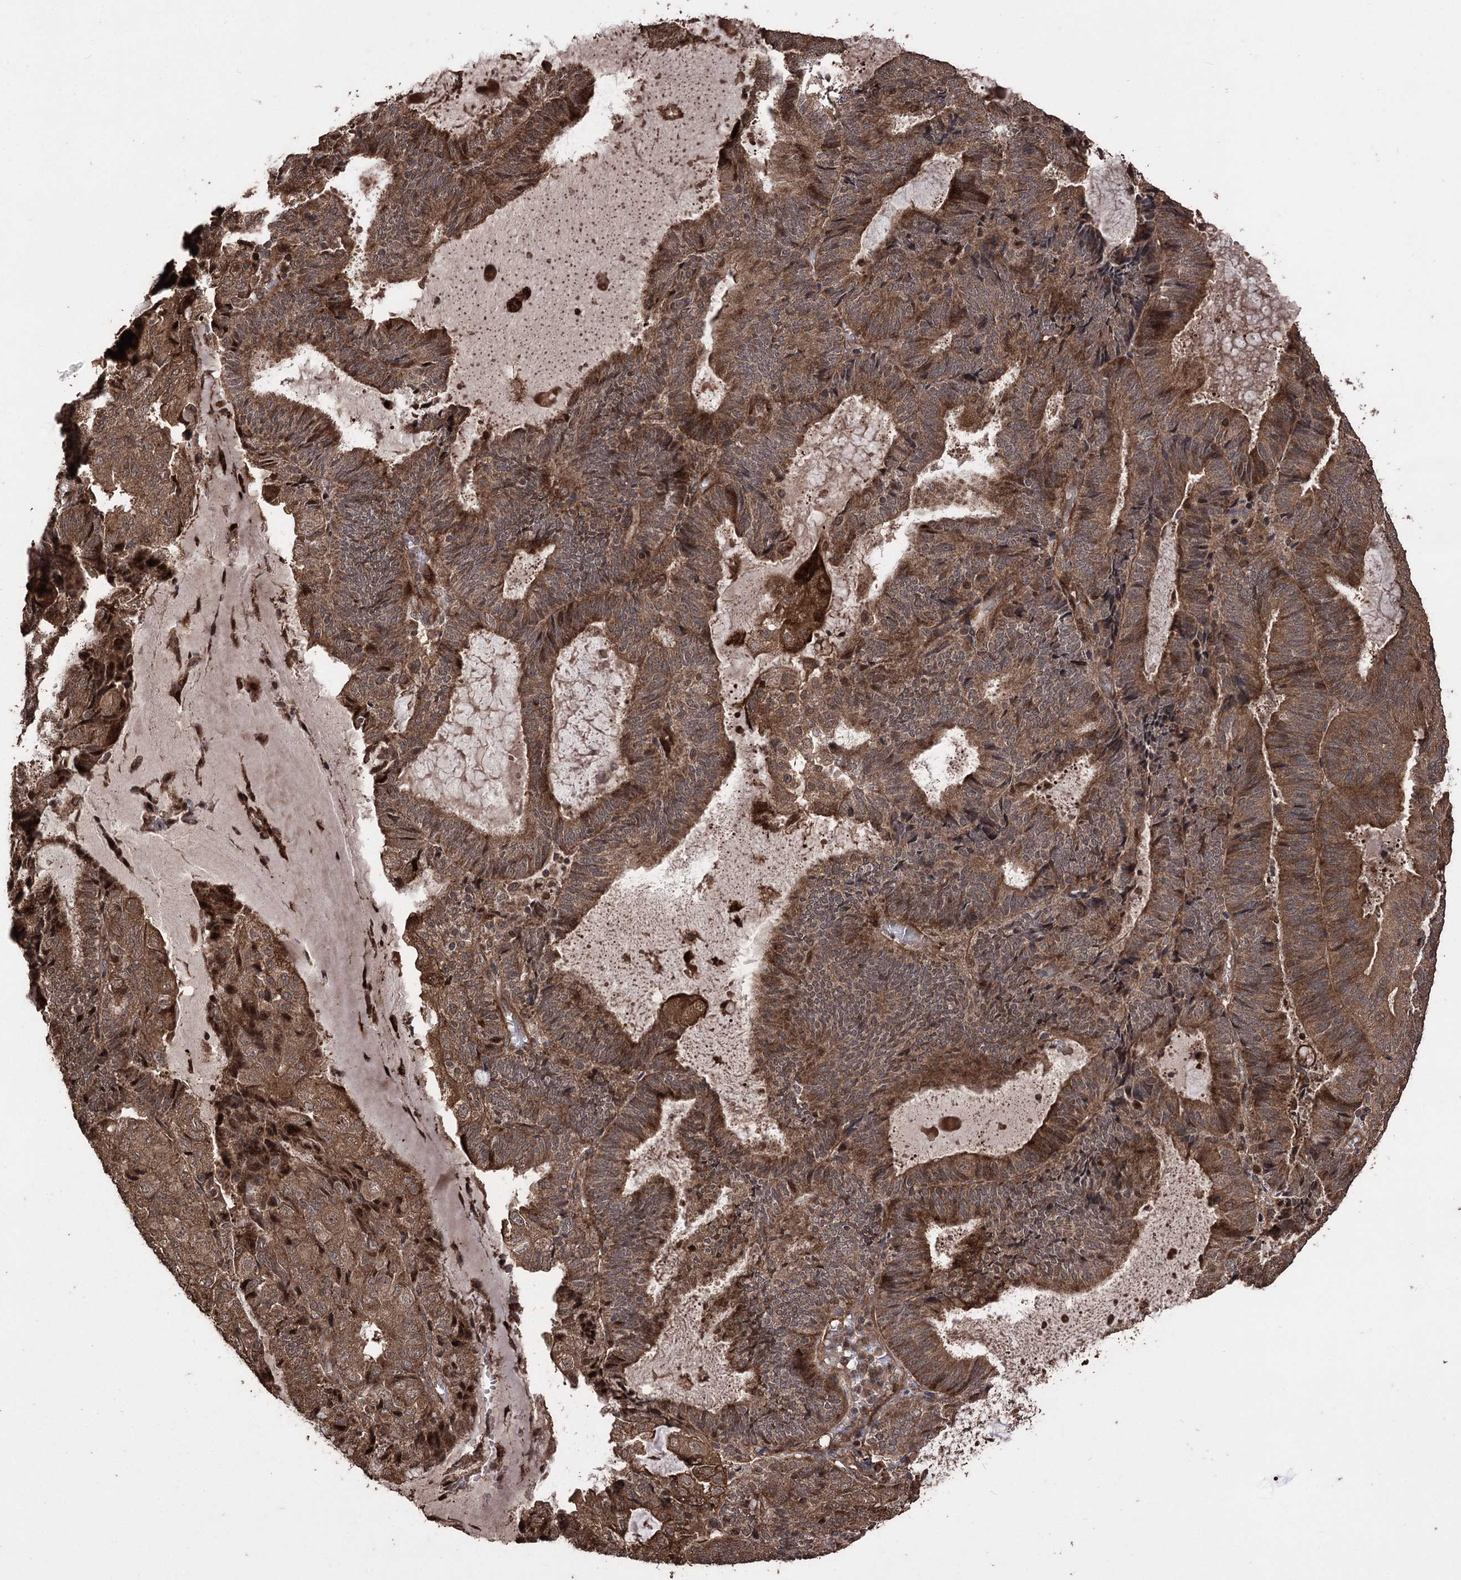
{"staining": {"intensity": "moderate", "quantity": ">75%", "location": "cytoplasmic/membranous"}, "tissue": "endometrial cancer", "cell_type": "Tumor cells", "image_type": "cancer", "snomed": [{"axis": "morphology", "description": "Adenocarcinoma, NOS"}, {"axis": "topography", "description": "Endometrium"}], "caption": "The photomicrograph exhibits a brown stain indicating the presence of a protein in the cytoplasmic/membranous of tumor cells in endometrial cancer.", "gene": "RASSF3", "patient": {"sex": "female", "age": 81}}